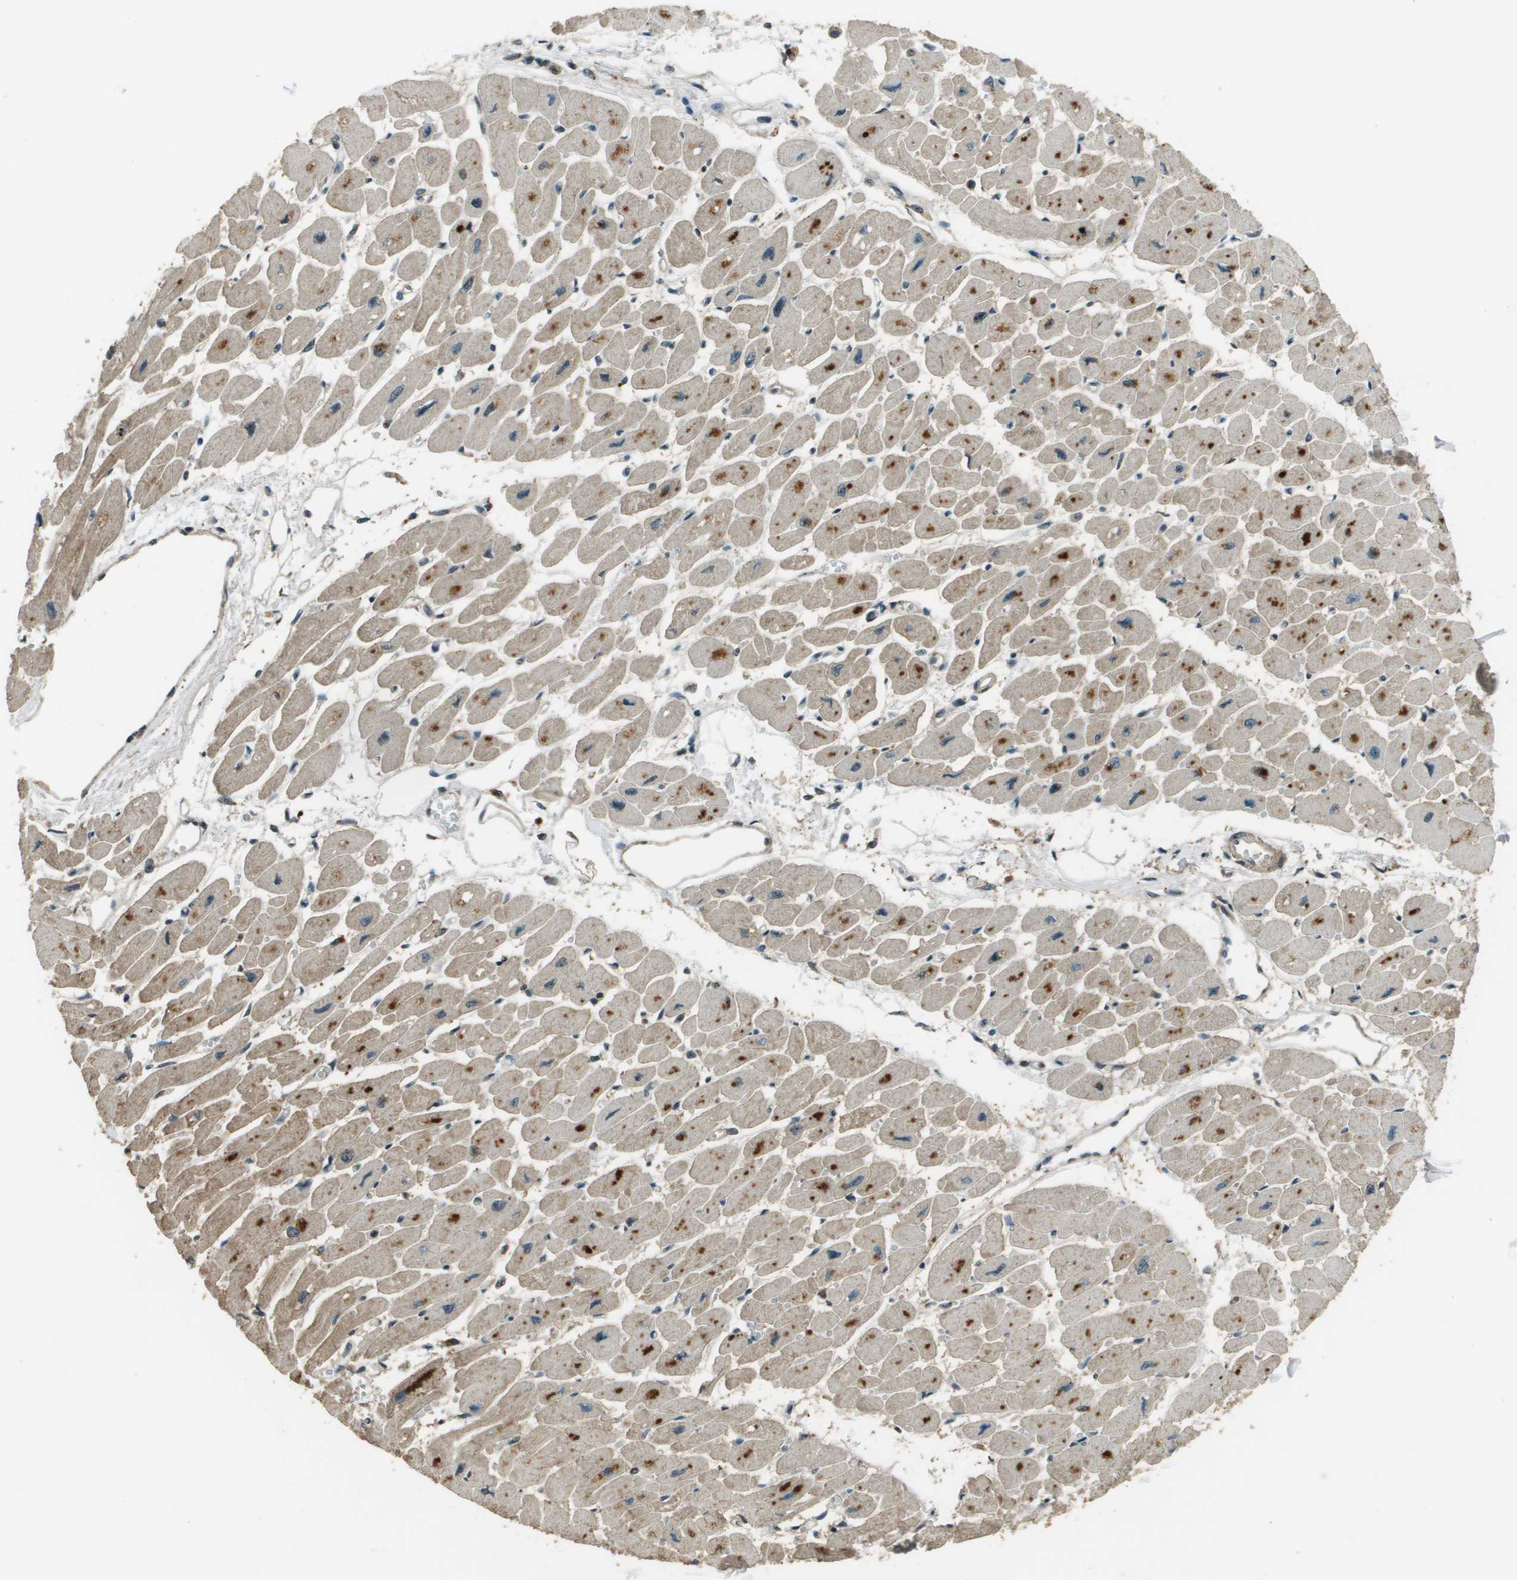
{"staining": {"intensity": "moderate", "quantity": ">75%", "location": "cytoplasmic/membranous"}, "tissue": "heart muscle", "cell_type": "Cardiomyocytes", "image_type": "normal", "snomed": [{"axis": "morphology", "description": "Normal tissue, NOS"}, {"axis": "topography", "description": "Heart"}], "caption": "Immunohistochemistry (IHC) micrograph of benign heart muscle stained for a protein (brown), which shows medium levels of moderate cytoplasmic/membranous expression in approximately >75% of cardiomyocytes.", "gene": "SDC3", "patient": {"sex": "female", "age": 54}}